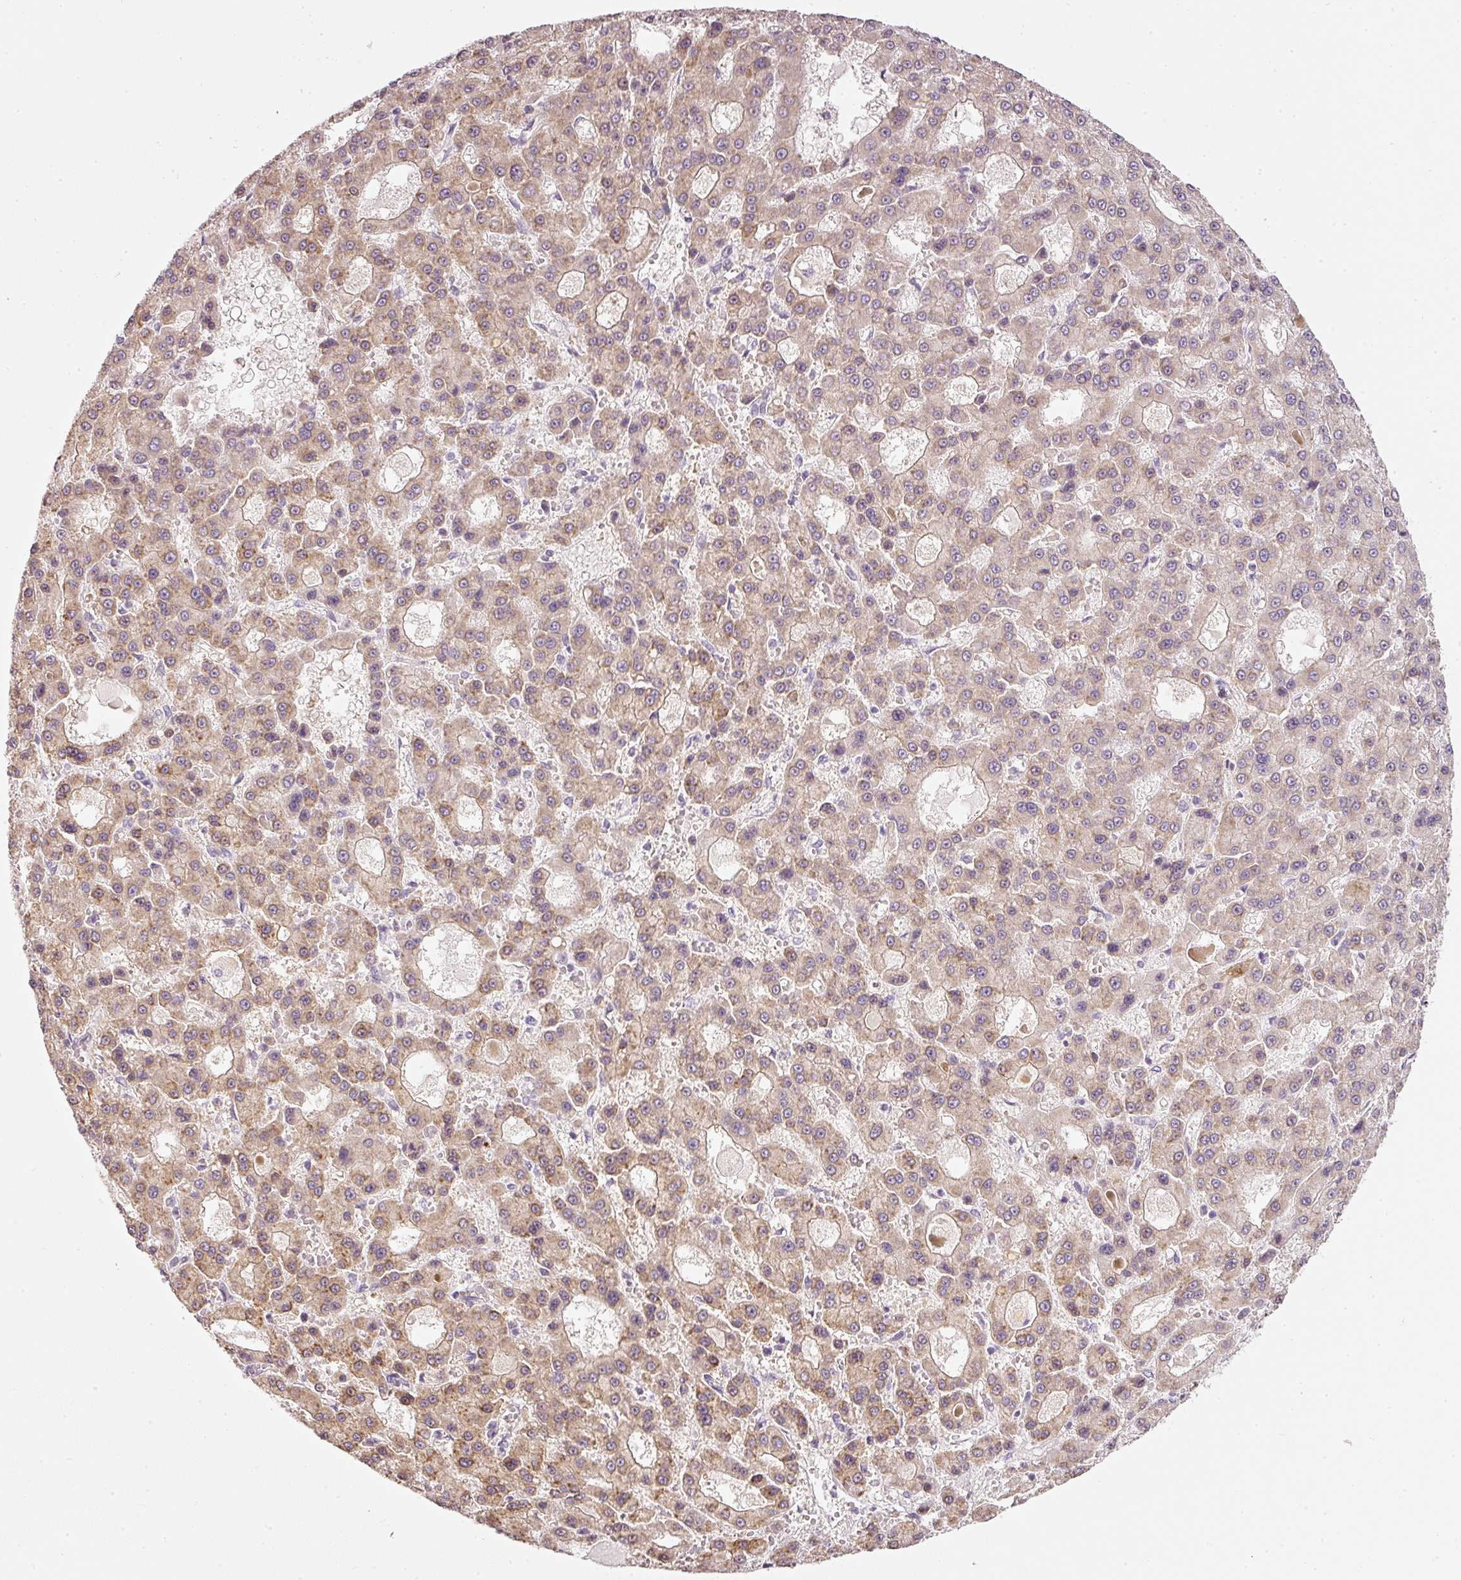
{"staining": {"intensity": "moderate", "quantity": ">75%", "location": "cytoplasmic/membranous"}, "tissue": "liver cancer", "cell_type": "Tumor cells", "image_type": "cancer", "snomed": [{"axis": "morphology", "description": "Carcinoma, Hepatocellular, NOS"}, {"axis": "topography", "description": "Liver"}], "caption": "Moderate cytoplasmic/membranous staining is present in about >75% of tumor cells in liver hepatocellular carcinoma.", "gene": "NRDE2", "patient": {"sex": "male", "age": 70}}